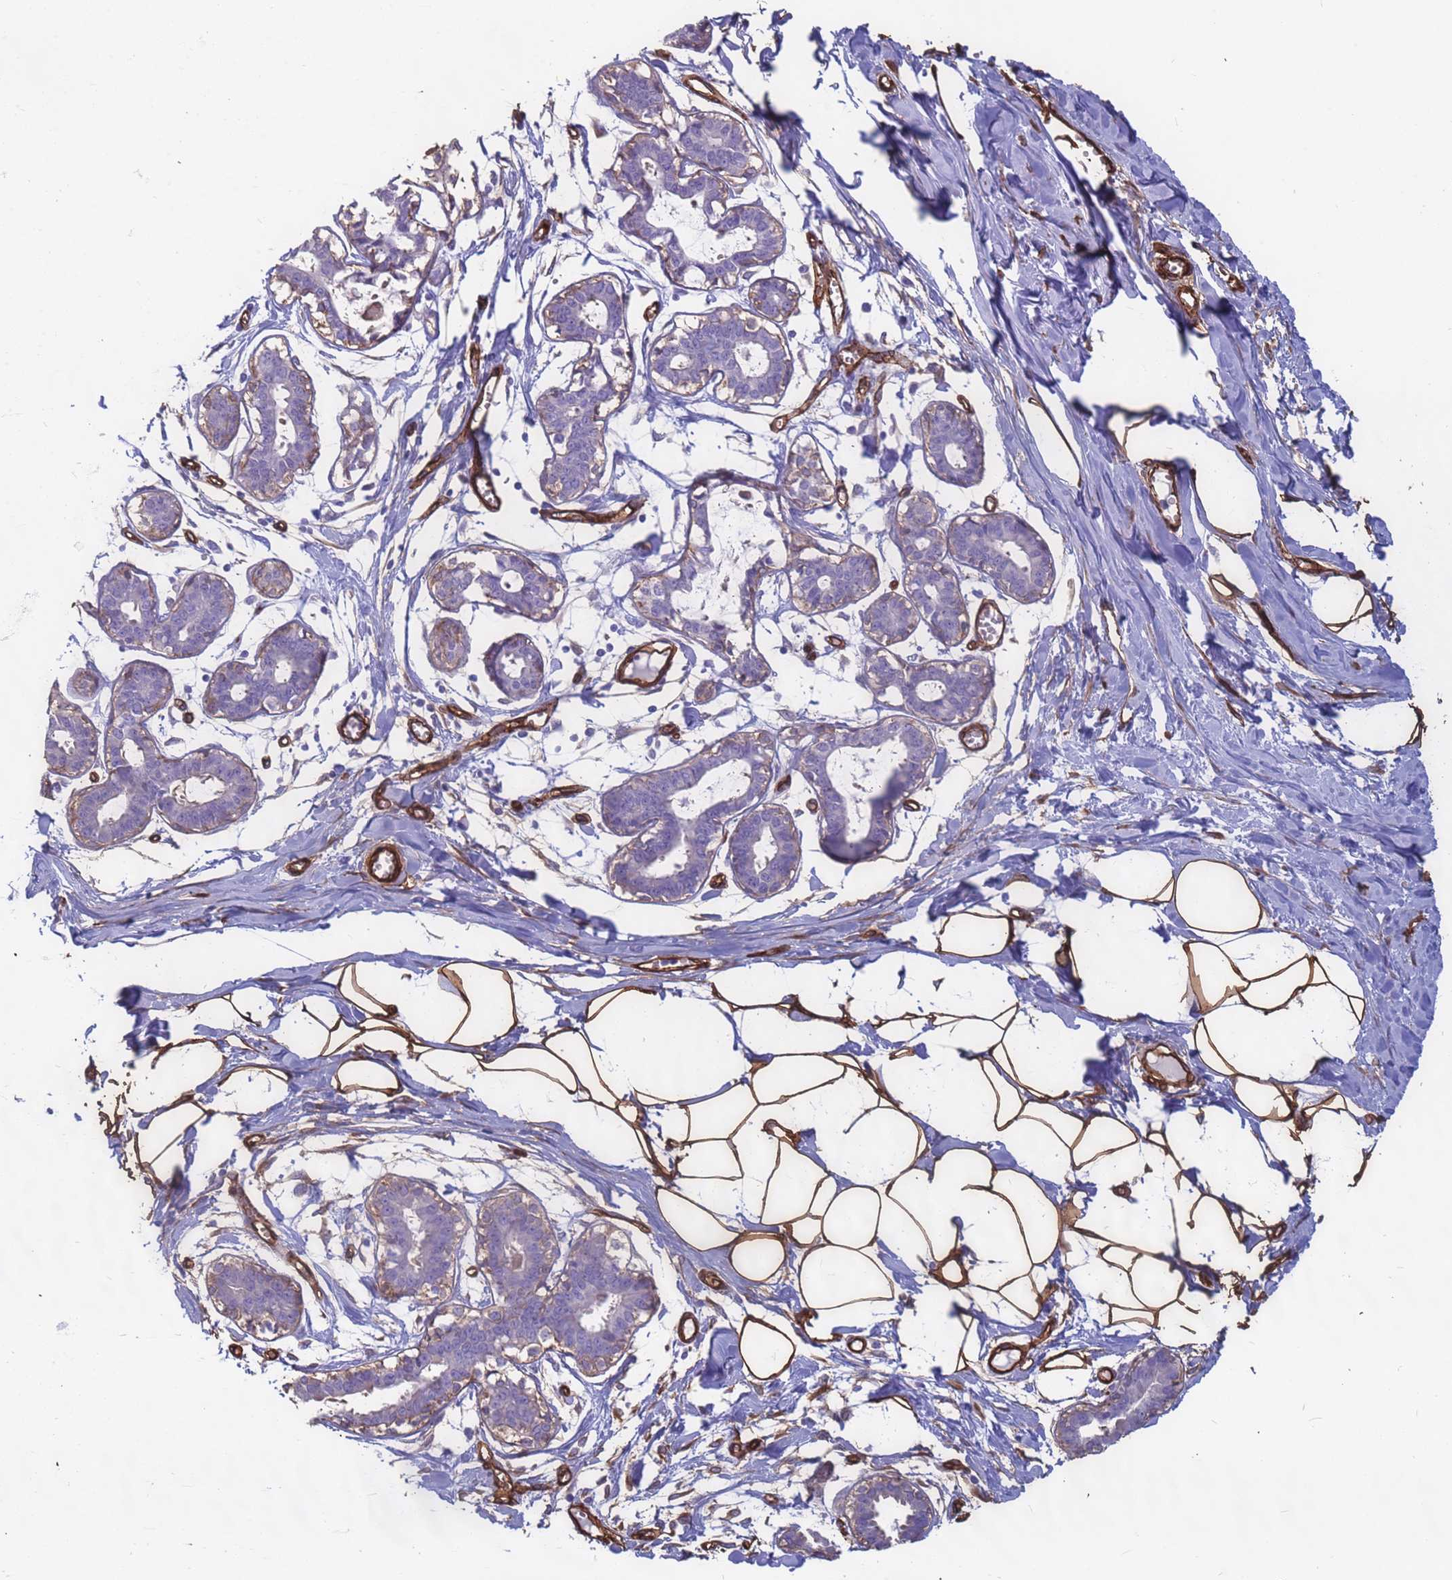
{"staining": {"intensity": "moderate", "quantity": "25%-75%", "location": "cytoplasmic/membranous"}, "tissue": "breast", "cell_type": "Adipocytes", "image_type": "normal", "snomed": [{"axis": "morphology", "description": "Normal tissue, NOS"}, {"axis": "topography", "description": "Breast"}], "caption": "A histopathology image showing moderate cytoplasmic/membranous staining in approximately 25%-75% of adipocytes in normal breast, as visualized by brown immunohistochemical staining.", "gene": "EHD2", "patient": {"sex": "female", "age": 27}}